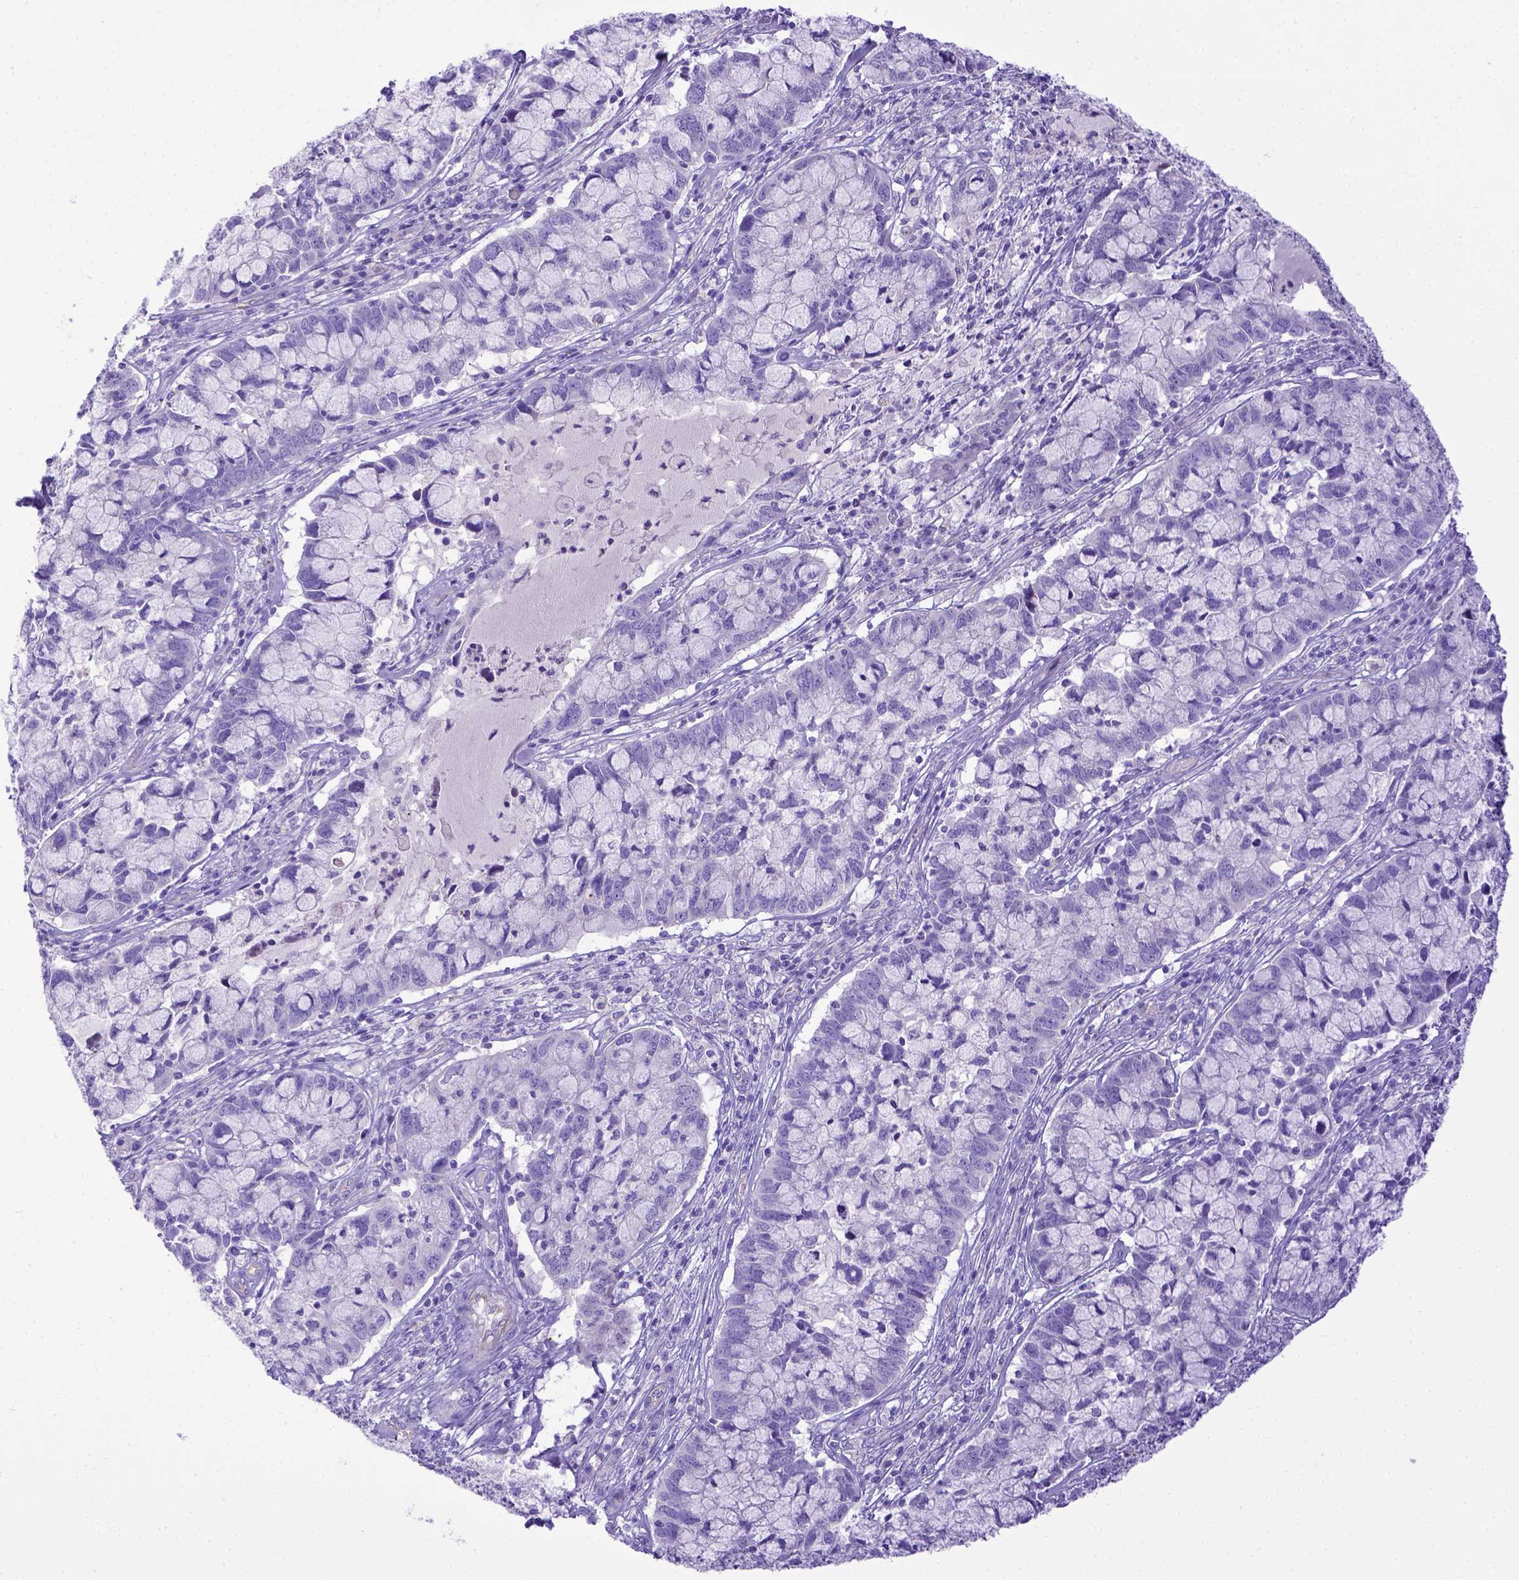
{"staining": {"intensity": "negative", "quantity": "none", "location": "none"}, "tissue": "cervical cancer", "cell_type": "Tumor cells", "image_type": "cancer", "snomed": [{"axis": "morphology", "description": "Adenocarcinoma, NOS"}, {"axis": "topography", "description": "Cervix"}], "caption": "Human cervical adenocarcinoma stained for a protein using immunohistochemistry (IHC) shows no expression in tumor cells.", "gene": "LRRC18", "patient": {"sex": "female", "age": 40}}